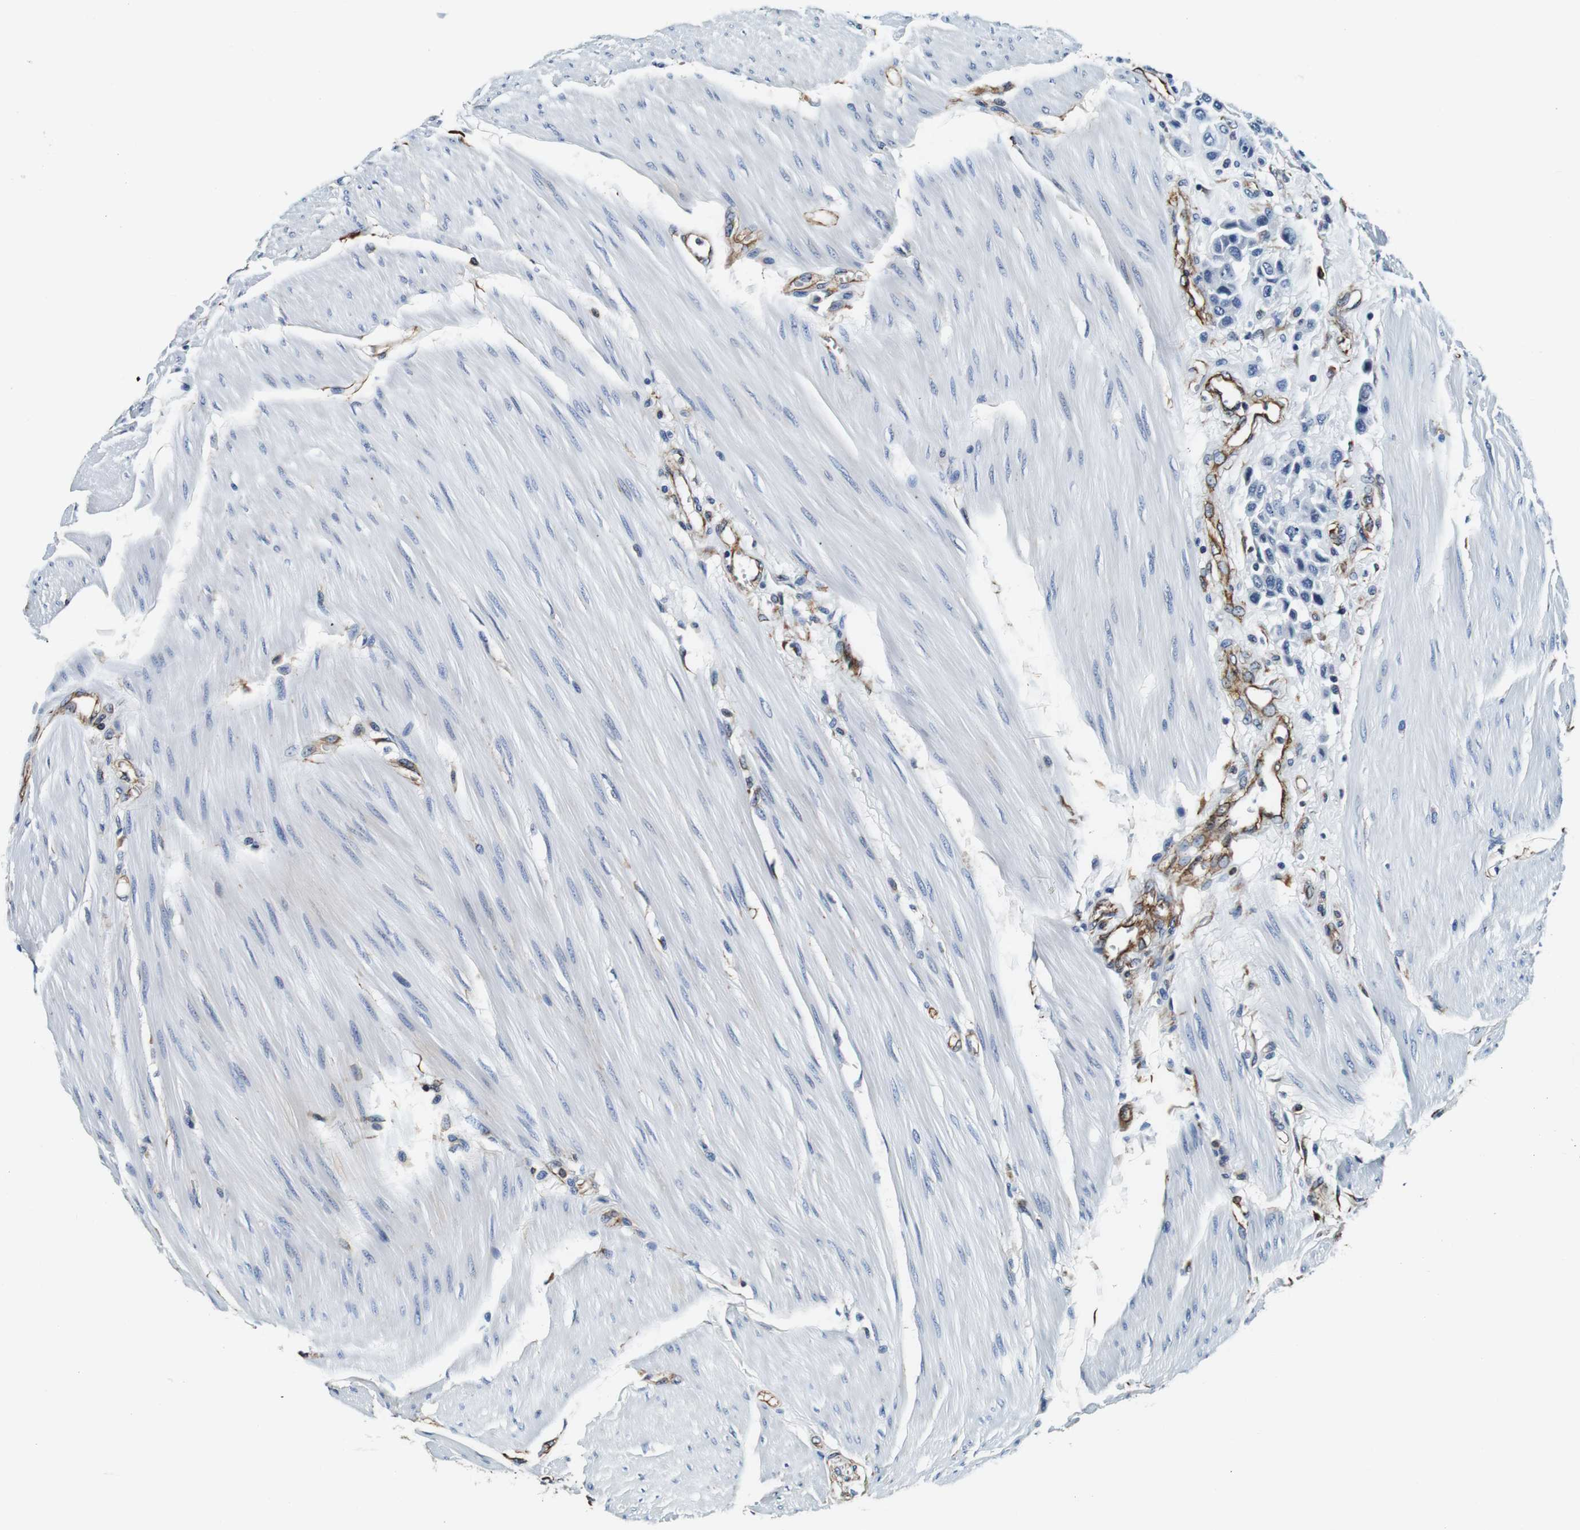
{"staining": {"intensity": "negative", "quantity": "none", "location": "none"}, "tissue": "urothelial cancer", "cell_type": "Tumor cells", "image_type": "cancer", "snomed": [{"axis": "morphology", "description": "Urothelial carcinoma, High grade"}, {"axis": "topography", "description": "Urinary bladder"}], "caption": "An IHC image of urothelial carcinoma (high-grade) is shown. There is no staining in tumor cells of urothelial carcinoma (high-grade).", "gene": "GJE1", "patient": {"sex": "male", "age": 50}}